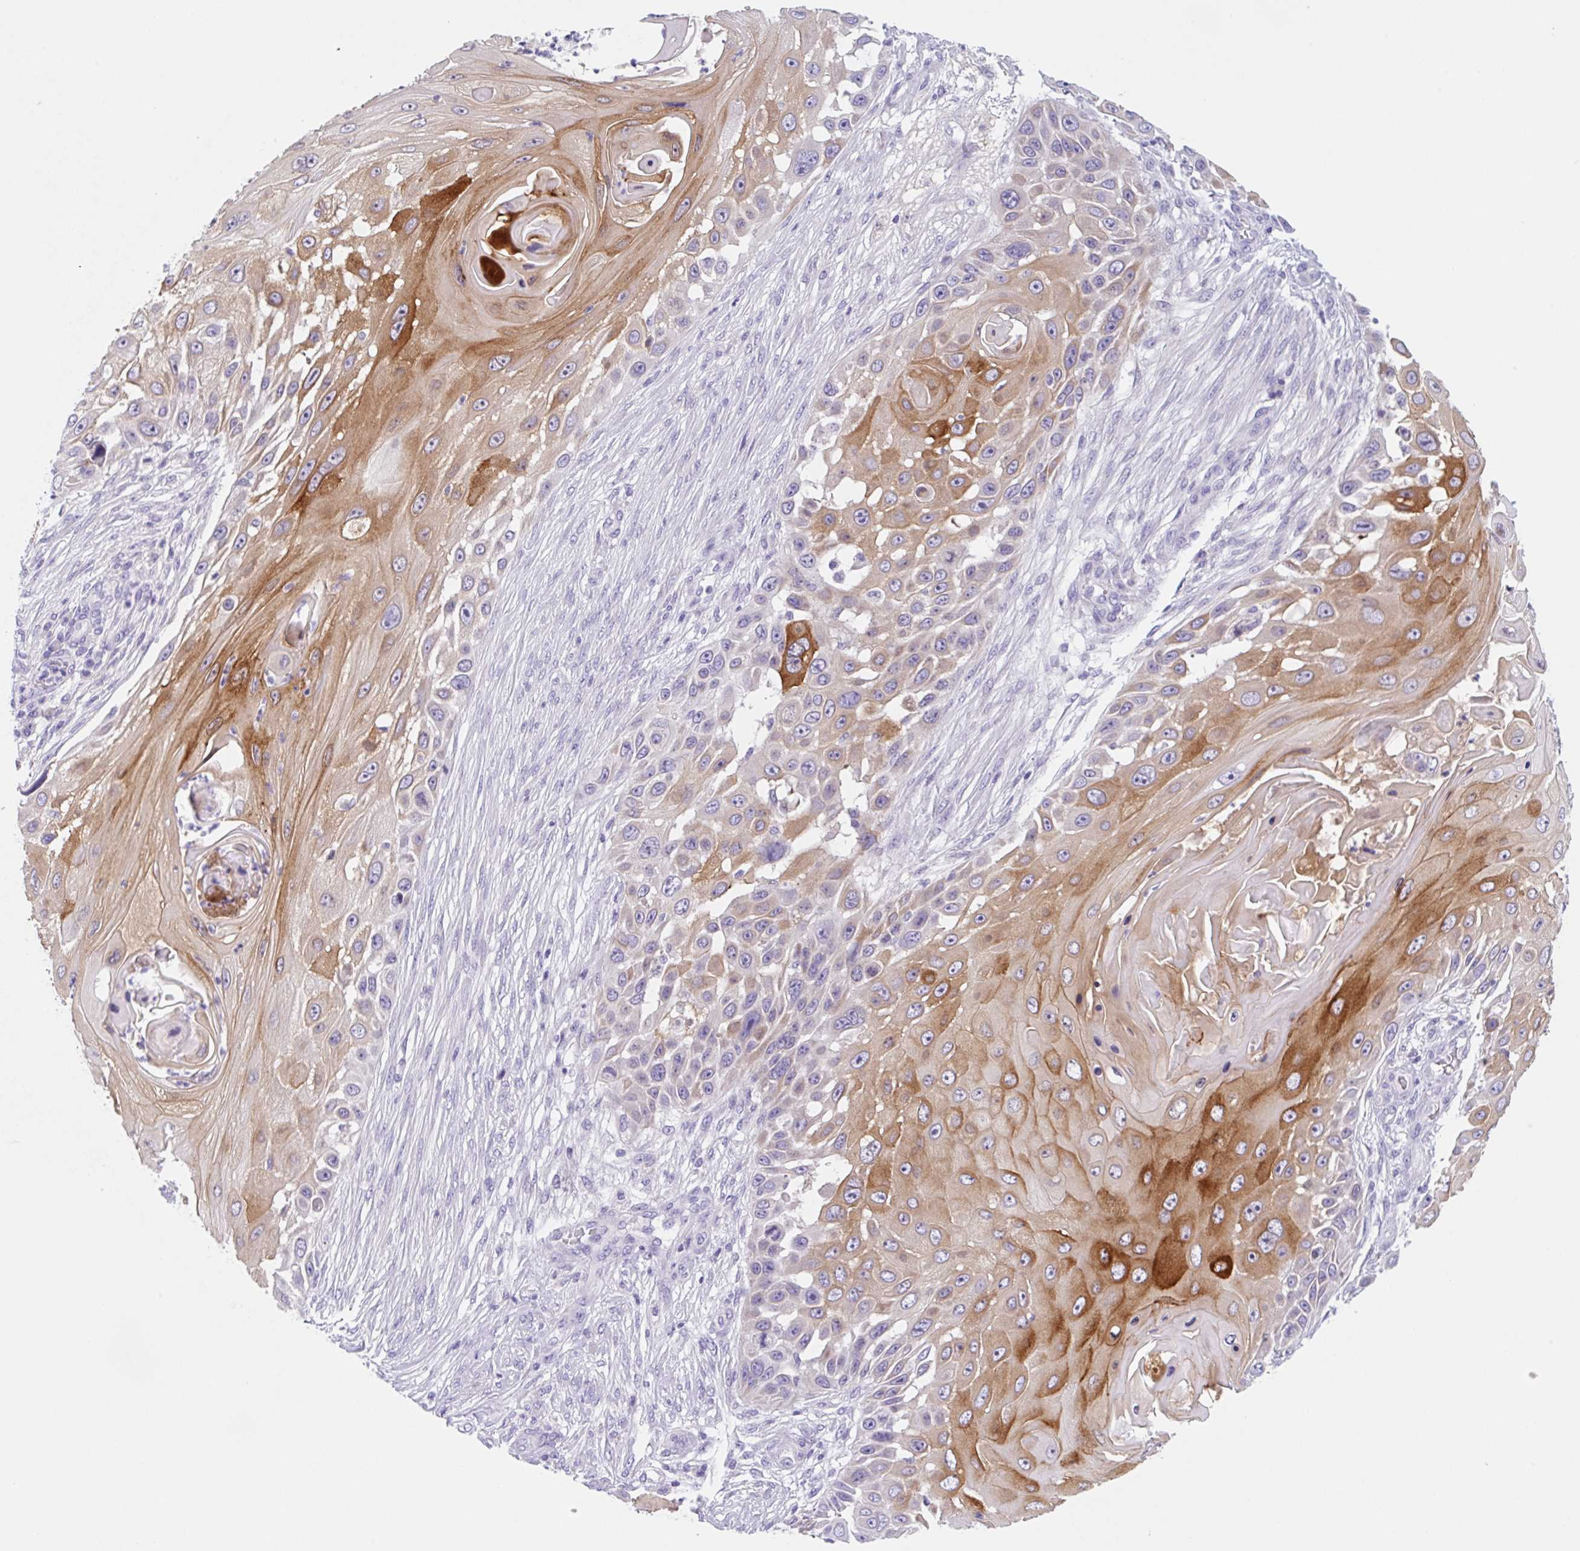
{"staining": {"intensity": "moderate", "quantity": "25%-75%", "location": "cytoplasmic/membranous"}, "tissue": "skin cancer", "cell_type": "Tumor cells", "image_type": "cancer", "snomed": [{"axis": "morphology", "description": "Squamous cell carcinoma, NOS"}, {"axis": "topography", "description": "Skin"}], "caption": "Brown immunohistochemical staining in human squamous cell carcinoma (skin) displays moderate cytoplasmic/membranous expression in approximately 25%-75% of tumor cells.", "gene": "KLK8", "patient": {"sex": "female", "age": 44}}